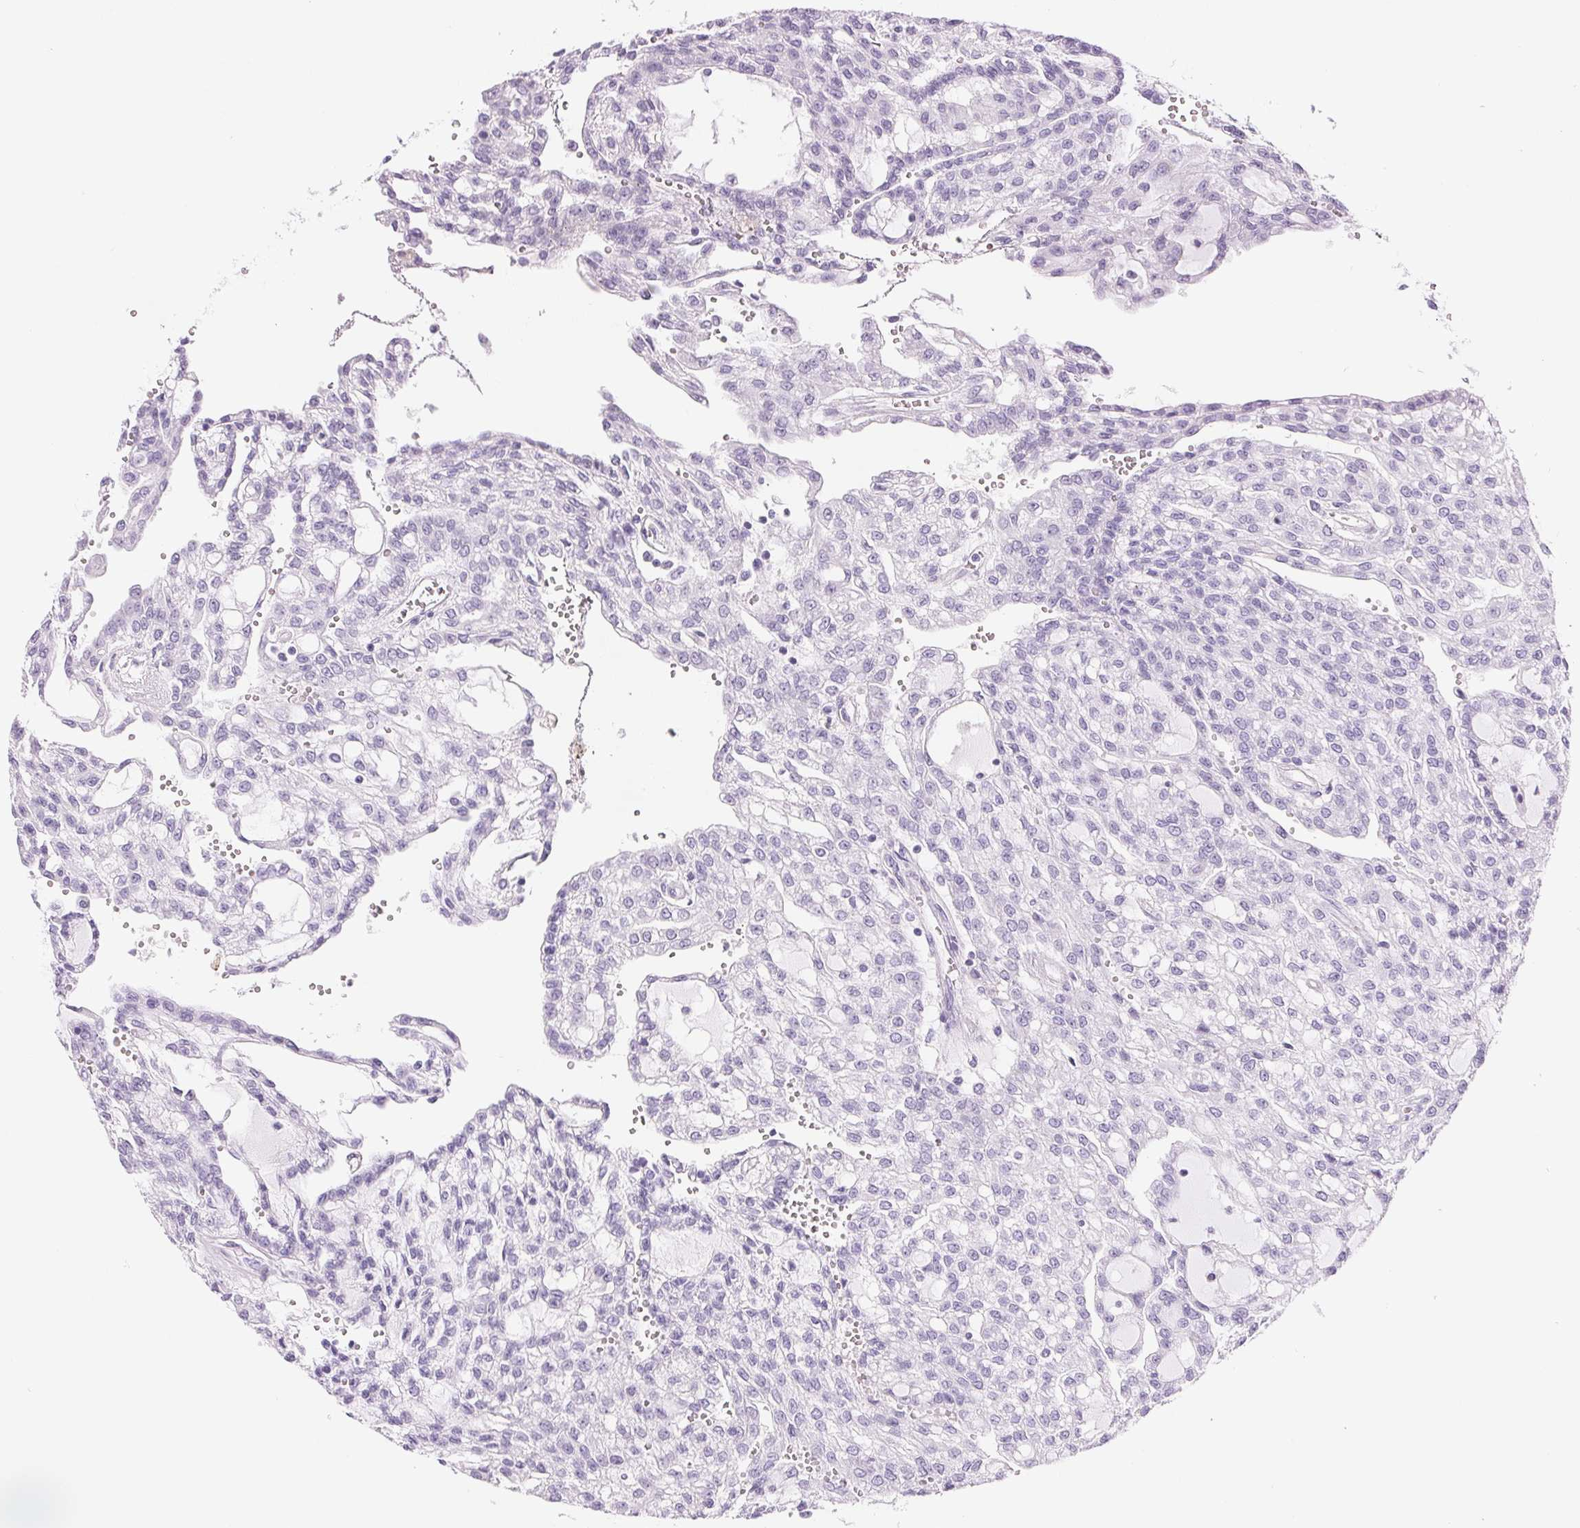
{"staining": {"intensity": "negative", "quantity": "none", "location": "none"}, "tissue": "renal cancer", "cell_type": "Tumor cells", "image_type": "cancer", "snomed": [{"axis": "morphology", "description": "Adenocarcinoma, NOS"}, {"axis": "topography", "description": "Kidney"}], "caption": "Renal cancer was stained to show a protein in brown. There is no significant expression in tumor cells.", "gene": "IGFBP1", "patient": {"sex": "male", "age": 63}}